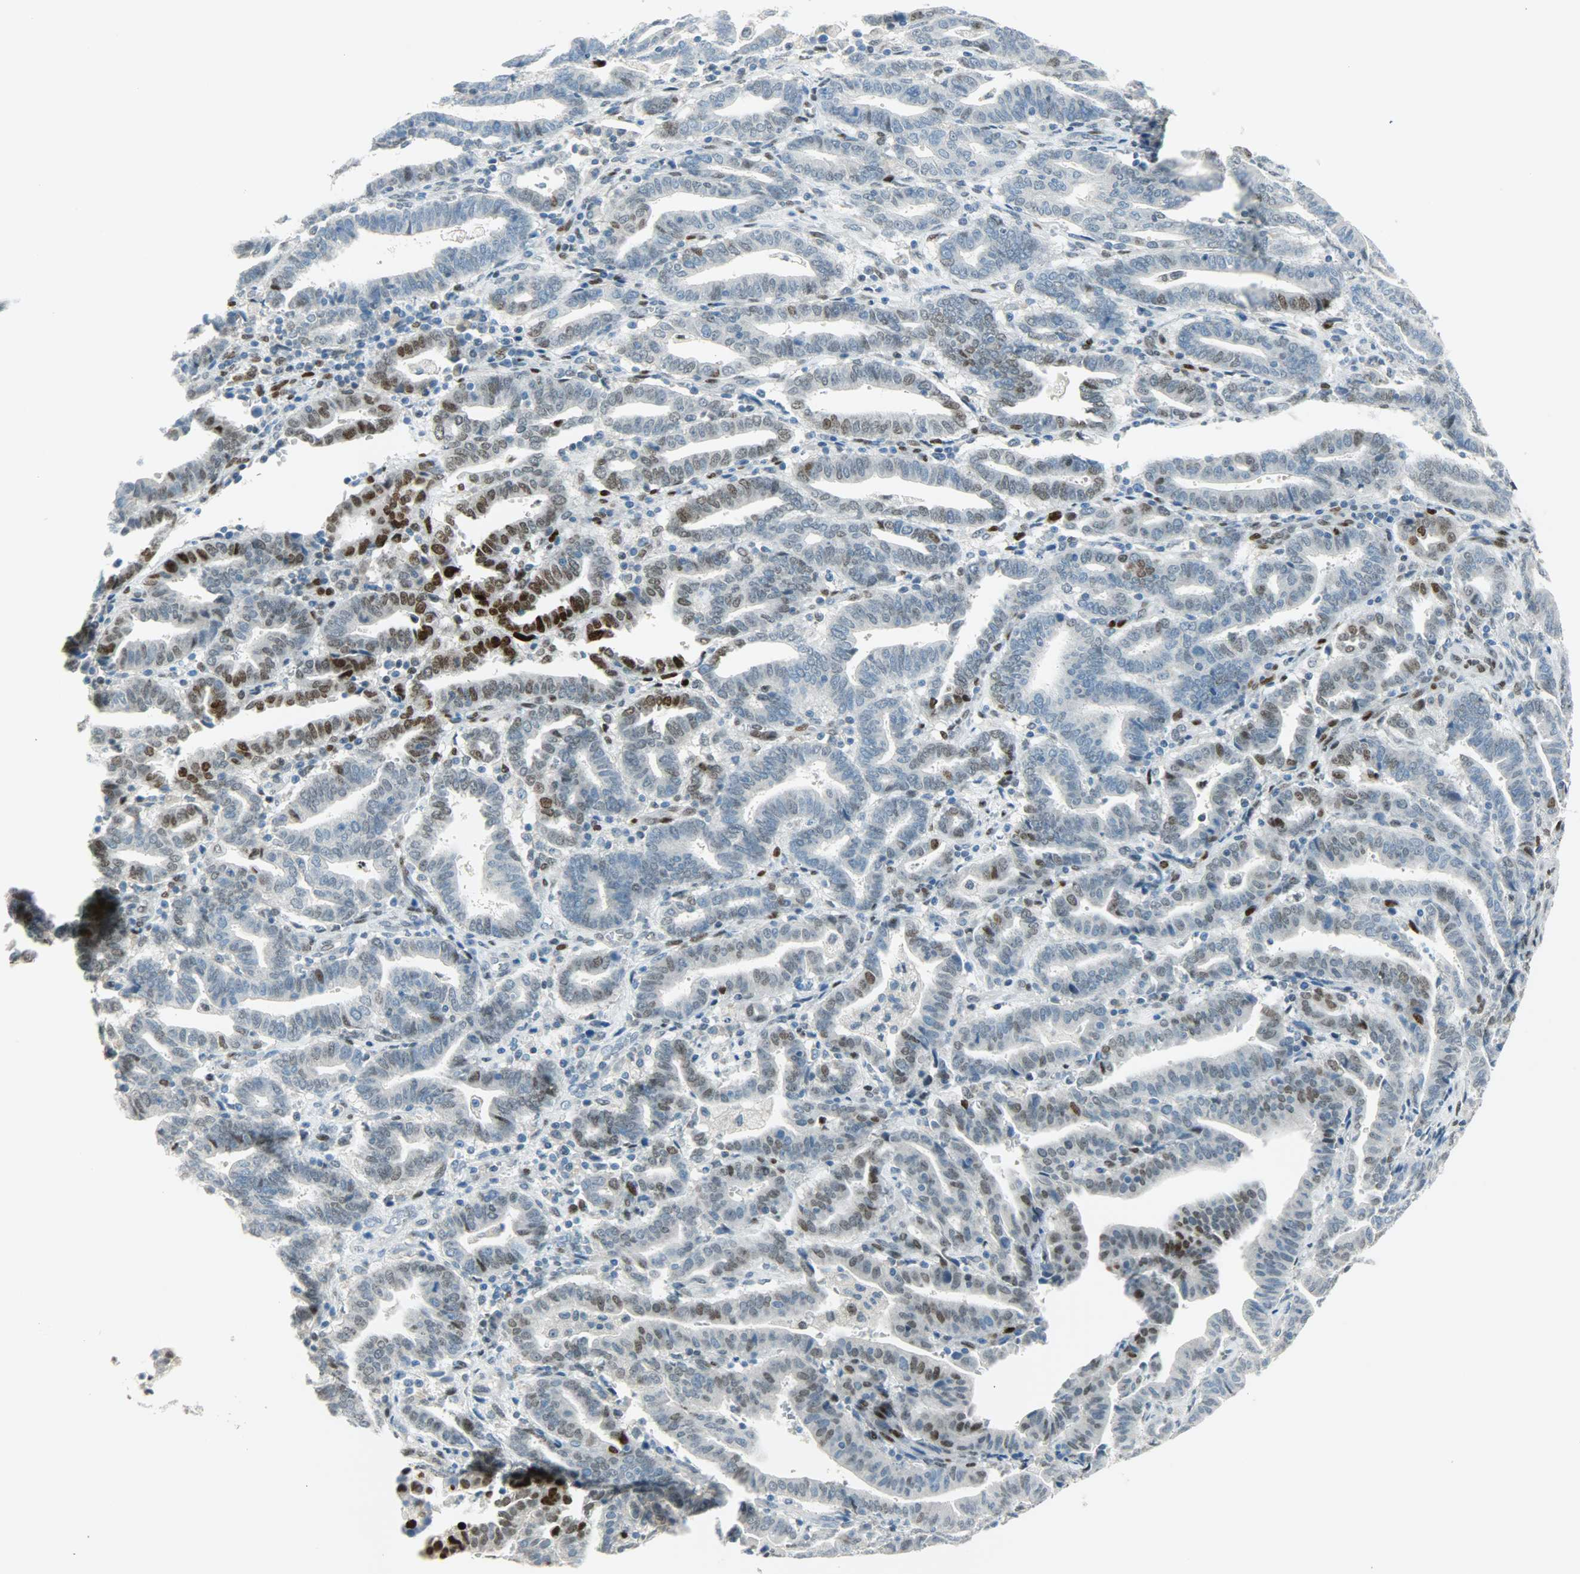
{"staining": {"intensity": "weak", "quantity": "<25%", "location": "nuclear"}, "tissue": "endometrial cancer", "cell_type": "Tumor cells", "image_type": "cancer", "snomed": [{"axis": "morphology", "description": "Adenocarcinoma, NOS"}, {"axis": "topography", "description": "Uterus"}], "caption": "Immunohistochemical staining of endometrial cancer displays no significant expression in tumor cells.", "gene": "JUNB", "patient": {"sex": "female", "age": 83}}